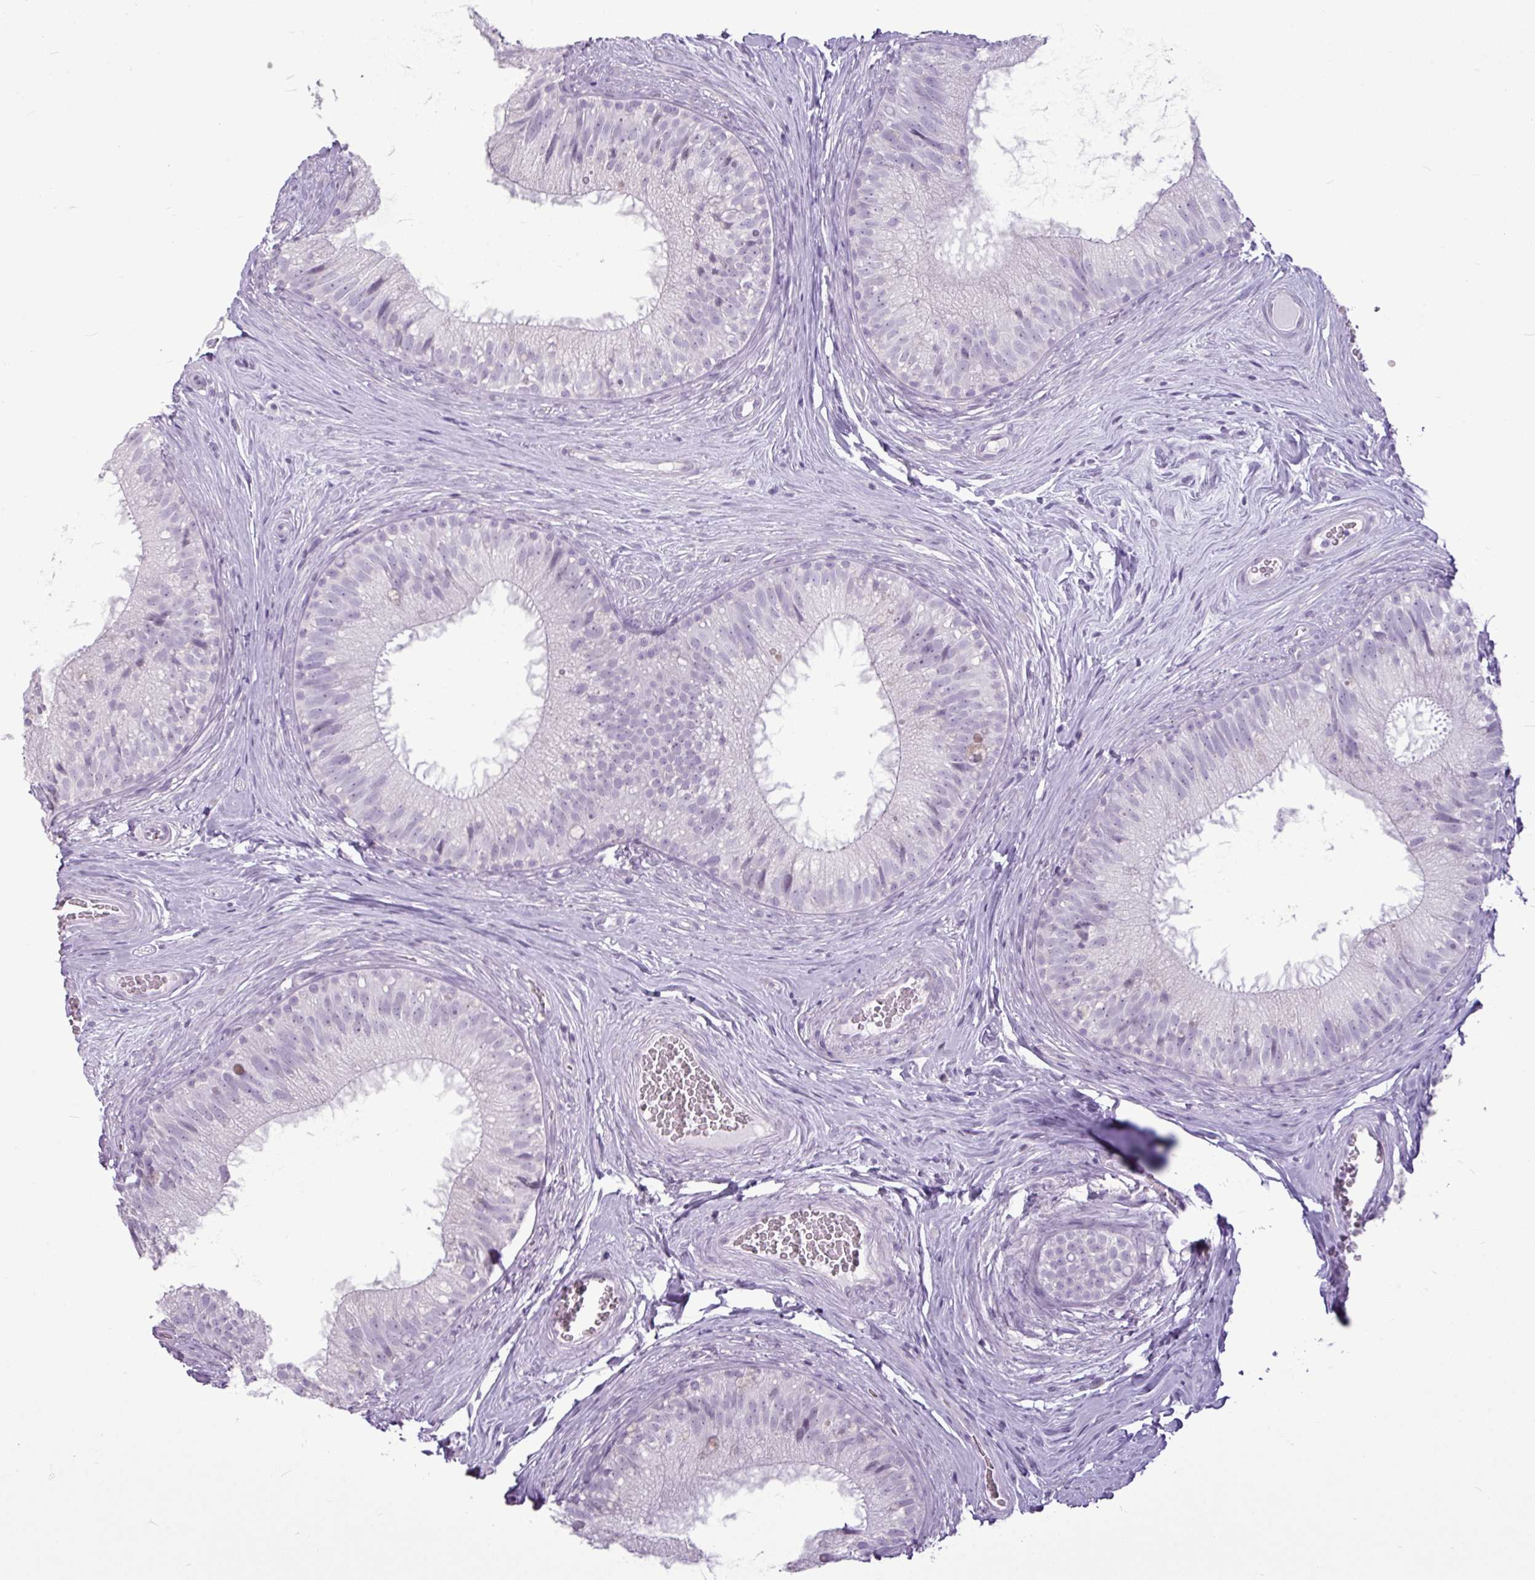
{"staining": {"intensity": "negative", "quantity": "none", "location": "none"}, "tissue": "epididymis", "cell_type": "Glandular cells", "image_type": "normal", "snomed": [{"axis": "morphology", "description": "Normal tissue, NOS"}, {"axis": "topography", "description": "Epididymis"}], "caption": "Protein analysis of normal epididymis displays no significant expression in glandular cells. Nuclei are stained in blue.", "gene": "AMY2A", "patient": {"sex": "male", "age": 34}}